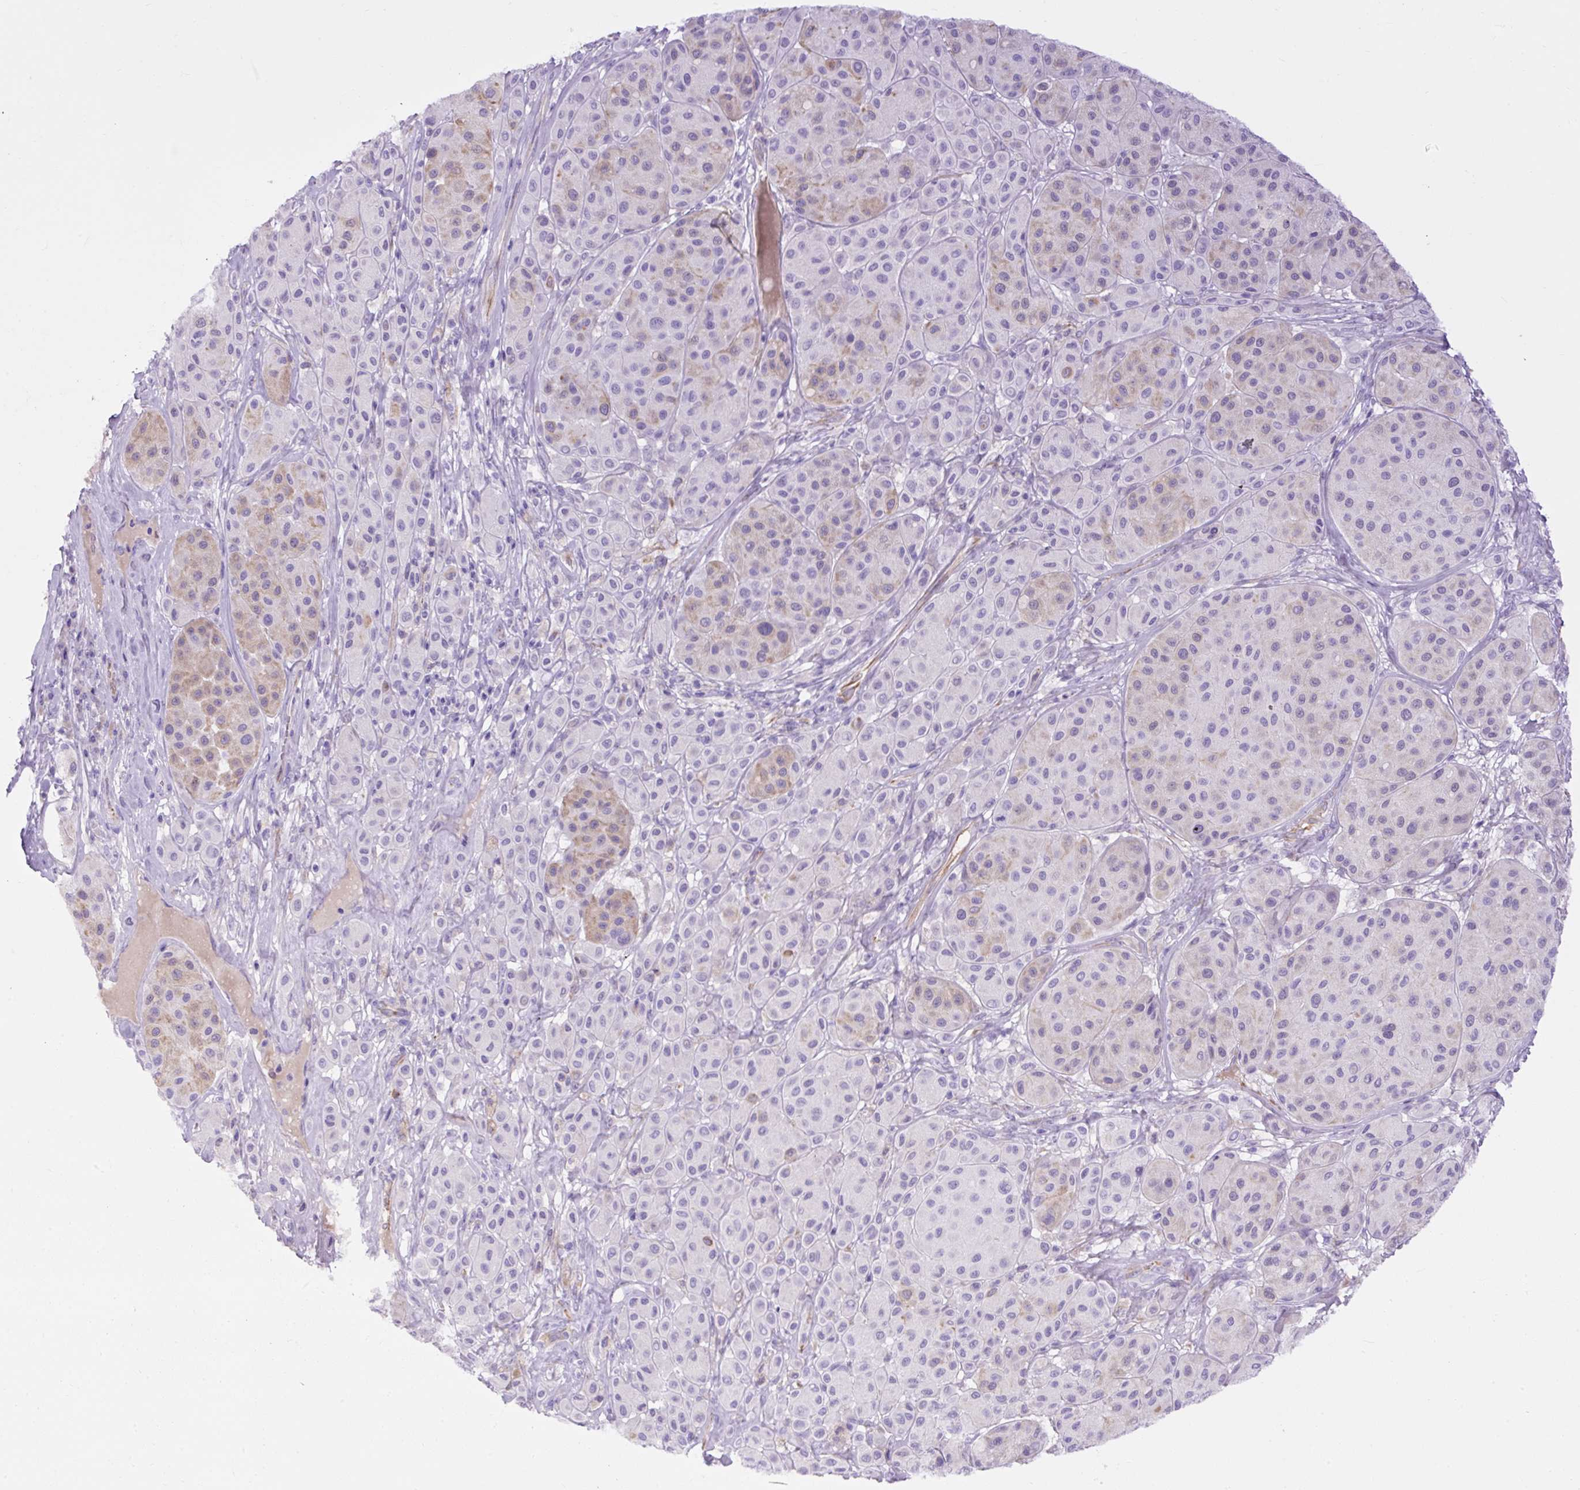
{"staining": {"intensity": "moderate", "quantity": "<25%", "location": "cytoplasmic/membranous"}, "tissue": "melanoma", "cell_type": "Tumor cells", "image_type": "cancer", "snomed": [{"axis": "morphology", "description": "Malignant melanoma, Metastatic site"}, {"axis": "topography", "description": "Smooth muscle"}], "caption": "About <25% of tumor cells in melanoma display moderate cytoplasmic/membranous protein positivity as visualized by brown immunohistochemical staining.", "gene": "SPTBN5", "patient": {"sex": "male", "age": 41}}